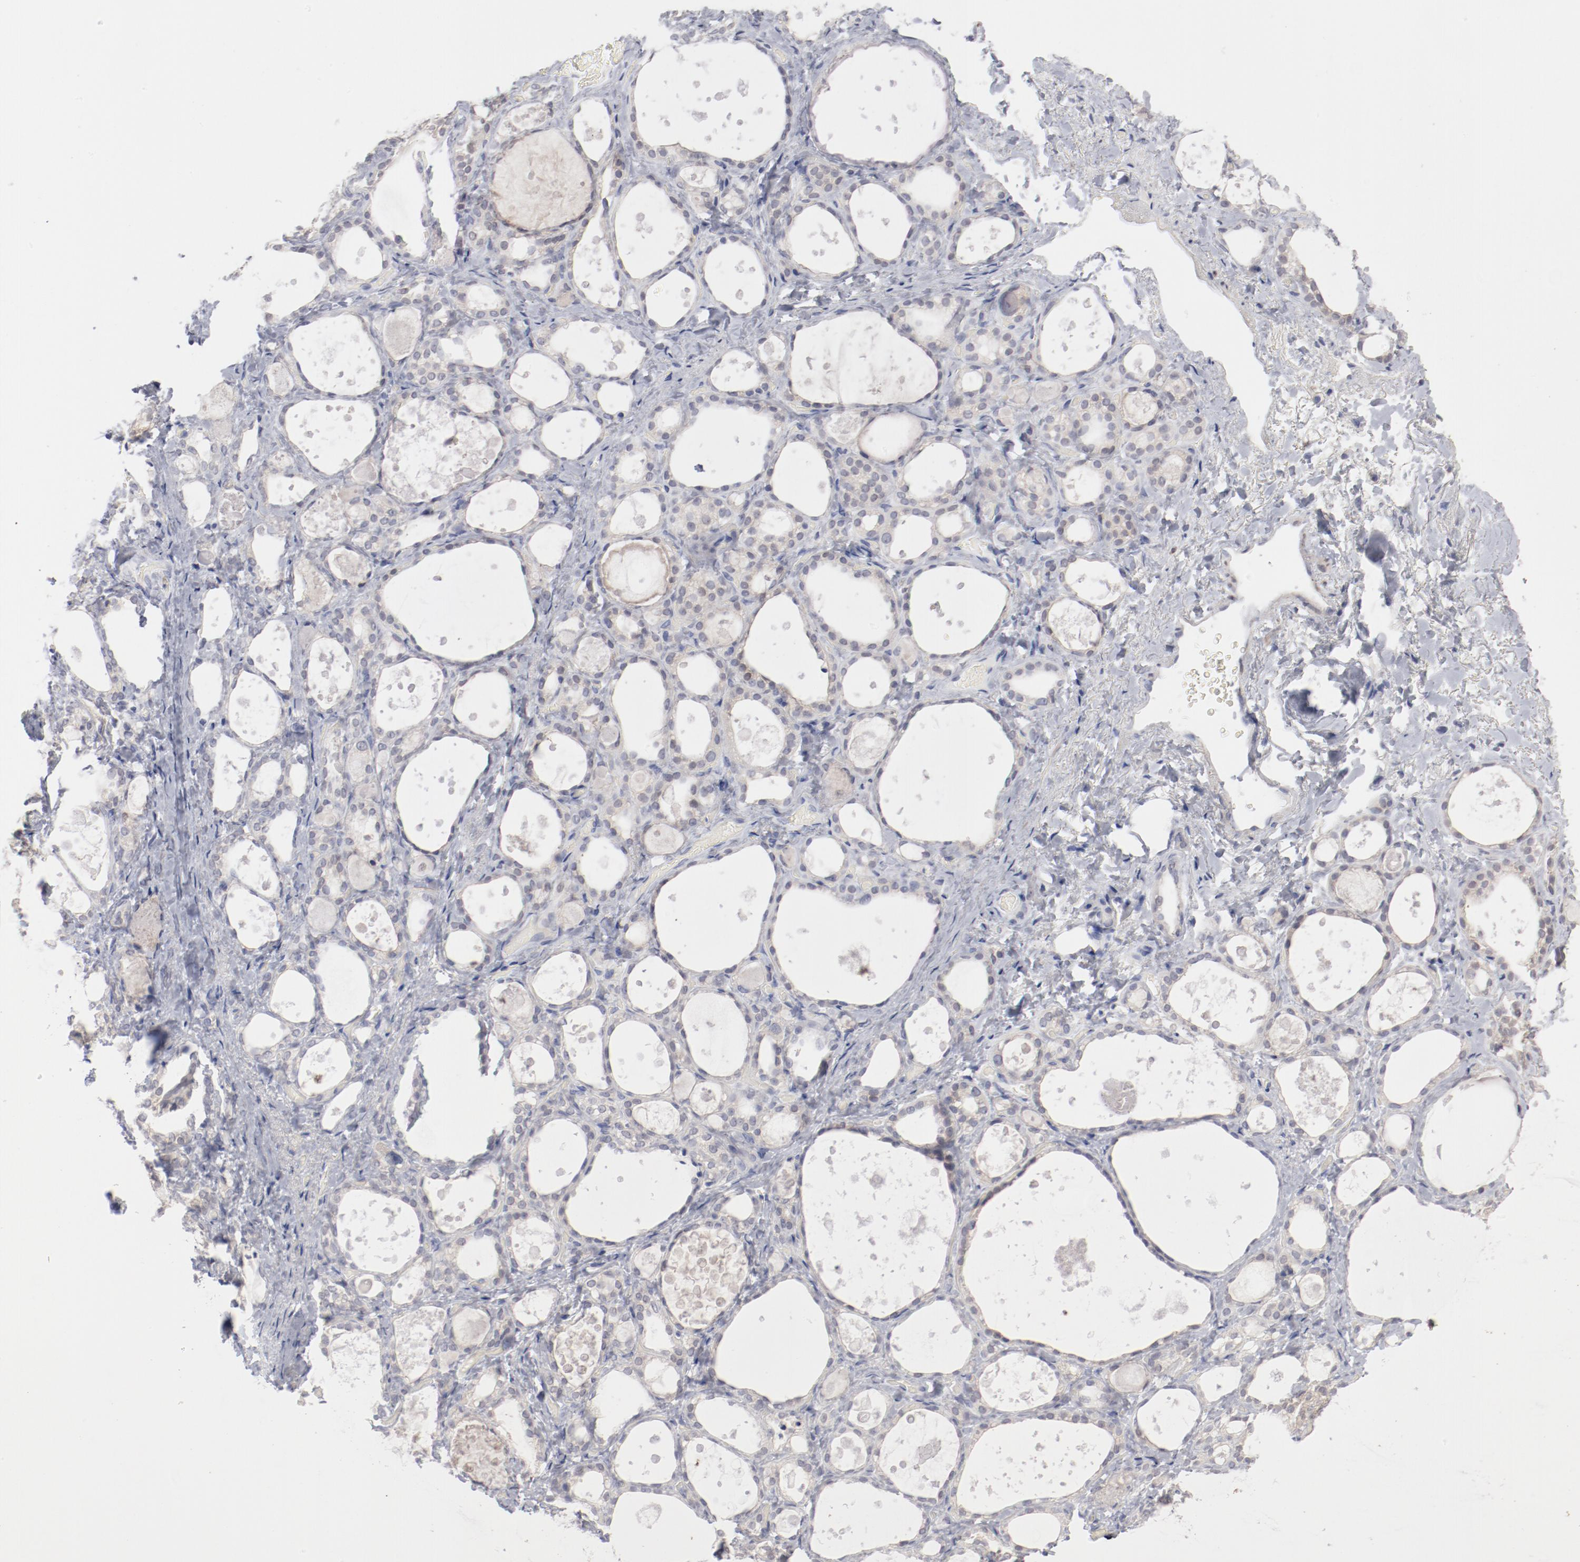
{"staining": {"intensity": "weak", "quantity": "<25%", "location": "cytoplasmic/membranous"}, "tissue": "thyroid gland", "cell_type": "Glandular cells", "image_type": "normal", "snomed": [{"axis": "morphology", "description": "Normal tissue, NOS"}, {"axis": "topography", "description": "Thyroid gland"}], "caption": "Immunohistochemistry (IHC) histopathology image of normal human thyroid gland stained for a protein (brown), which shows no staining in glandular cells.", "gene": "SH3BGR", "patient": {"sex": "female", "age": 75}}